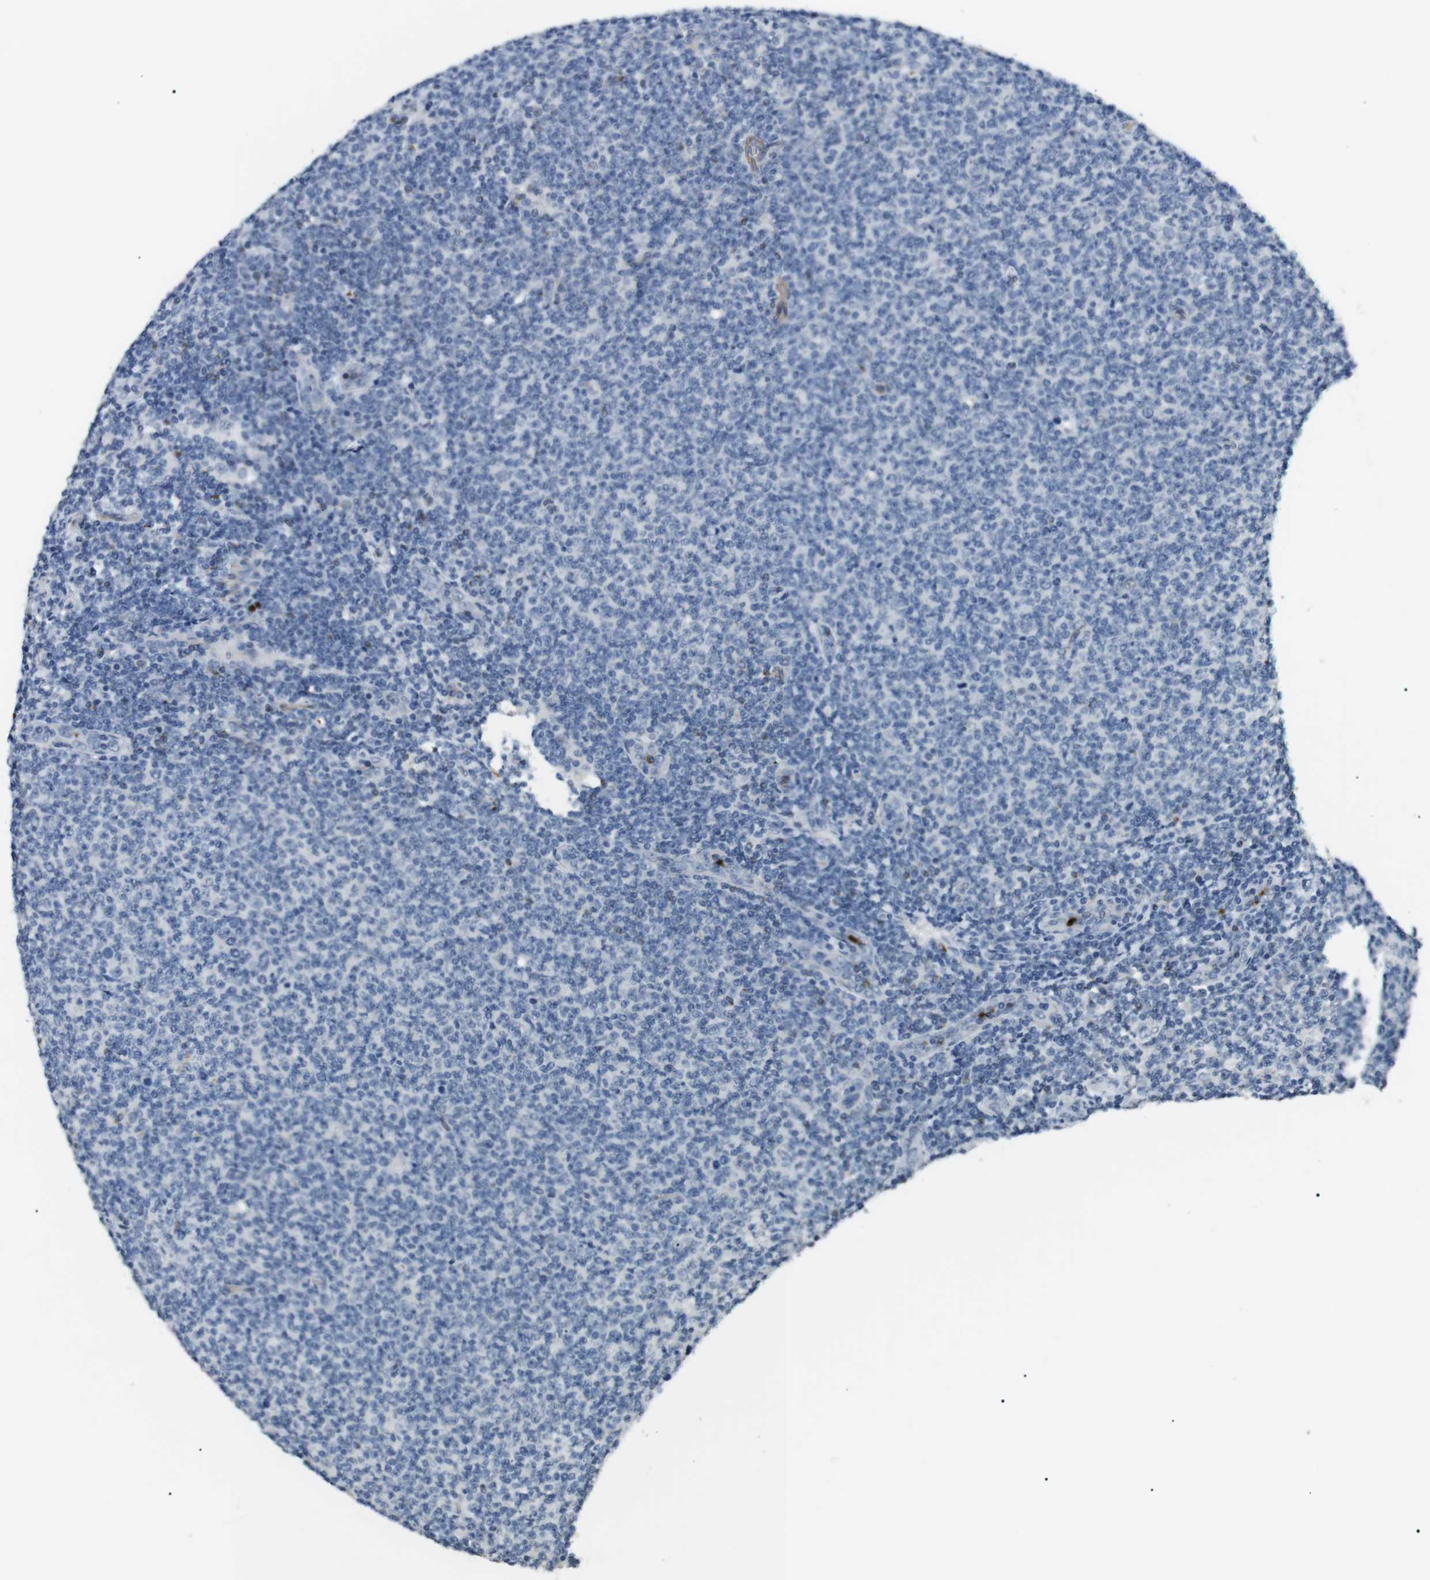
{"staining": {"intensity": "negative", "quantity": "none", "location": "none"}, "tissue": "lymphoma", "cell_type": "Tumor cells", "image_type": "cancer", "snomed": [{"axis": "morphology", "description": "Malignant lymphoma, non-Hodgkin's type, Low grade"}, {"axis": "topography", "description": "Lymph node"}], "caption": "Human lymphoma stained for a protein using immunohistochemistry (IHC) reveals no staining in tumor cells.", "gene": "GZMM", "patient": {"sex": "male", "age": 66}}